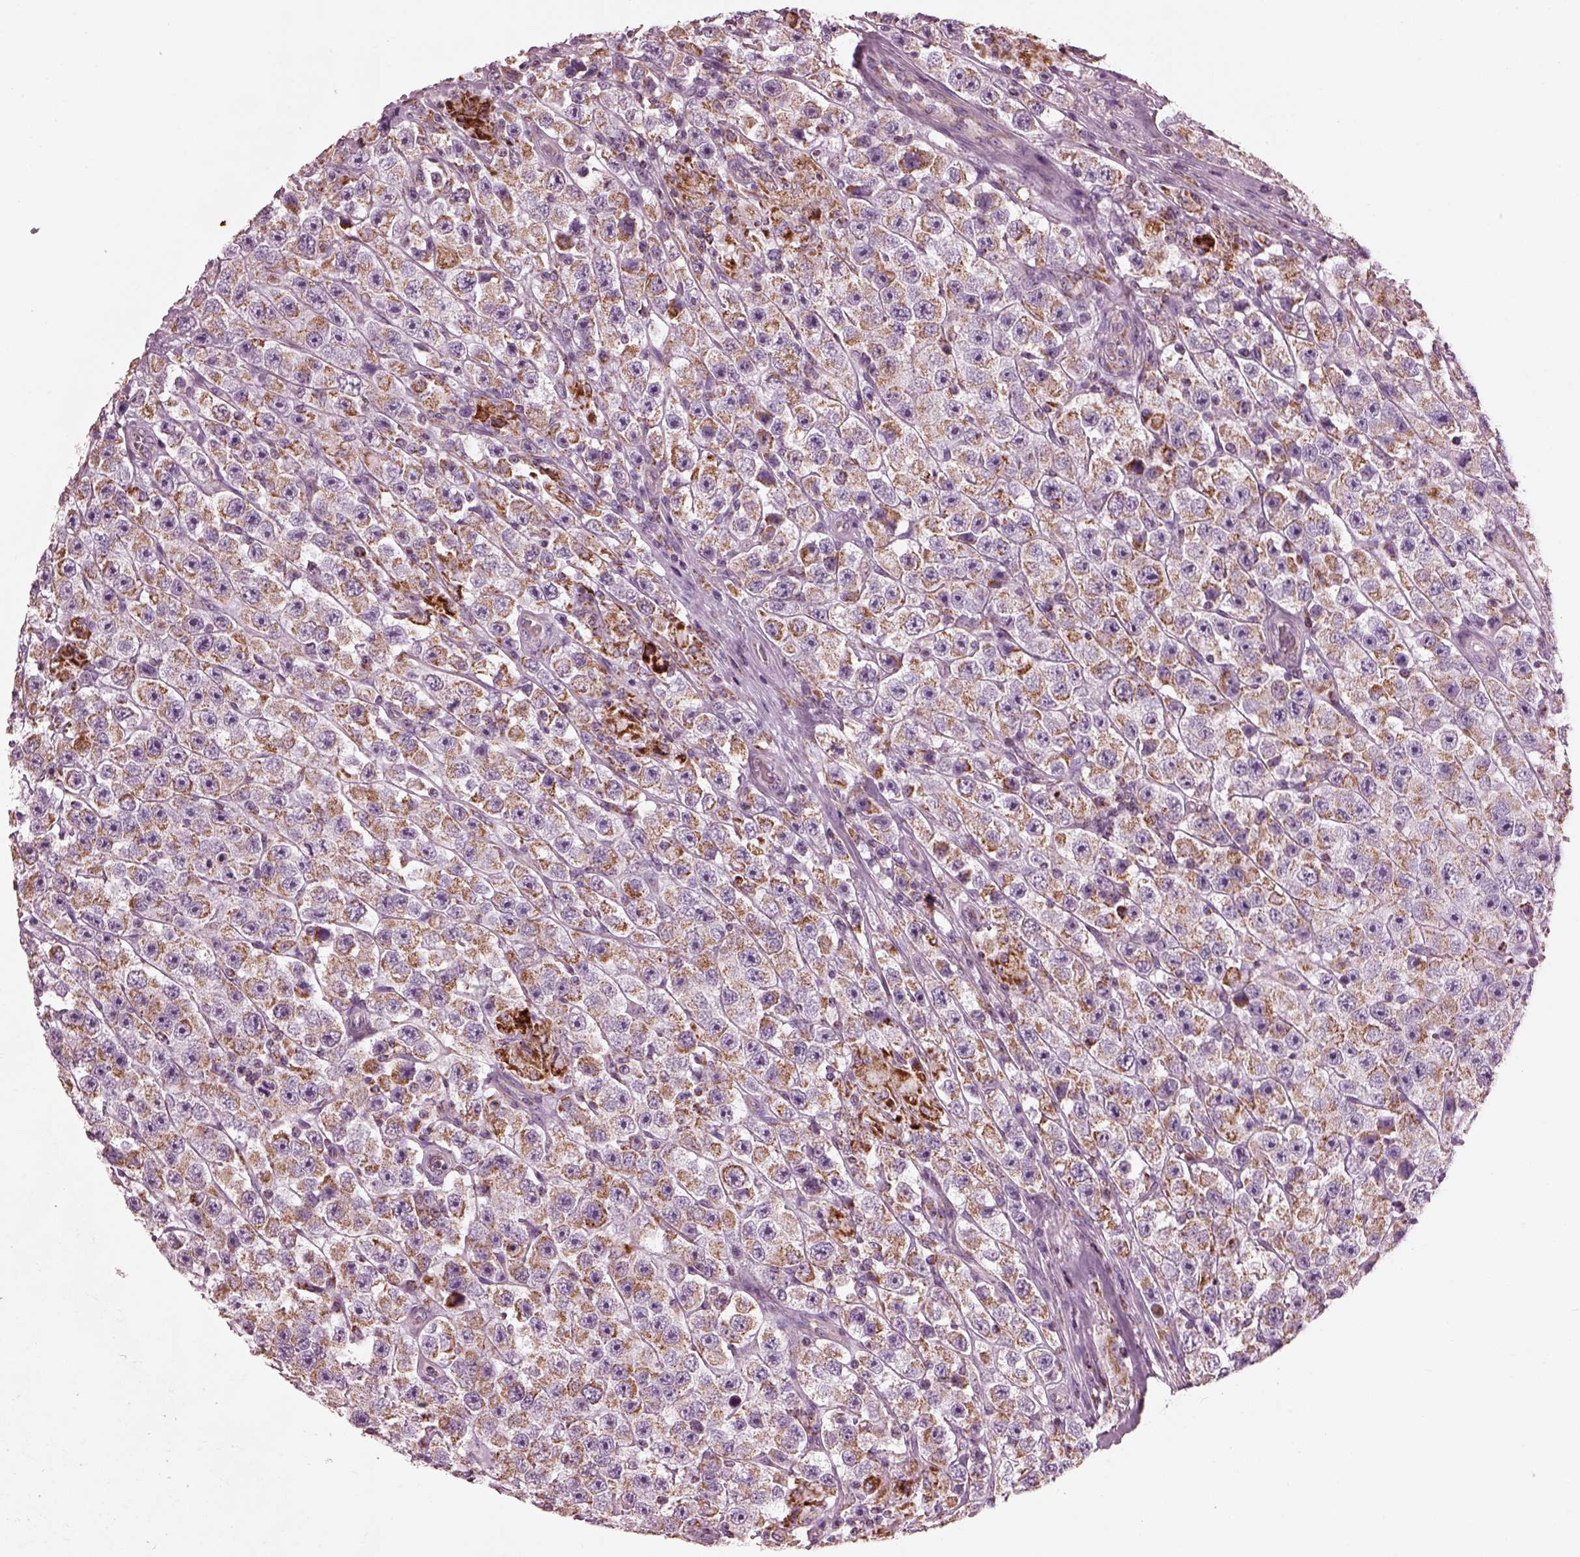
{"staining": {"intensity": "moderate", "quantity": ">75%", "location": "cytoplasmic/membranous"}, "tissue": "testis cancer", "cell_type": "Tumor cells", "image_type": "cancer", "snomed": [{"axis": "morphology", "description": "Seminoma, NOS"}, {"axis": "topography", "description": "Testis"}], "caption": "IHC (DAB) staining of human testis cancer demonstrates moderate cytoplasmic/membranous protein staining in about >75% of tumor cells.", "gene": "ATP5MF", "patient": {"sex": "male", "age": 45}}